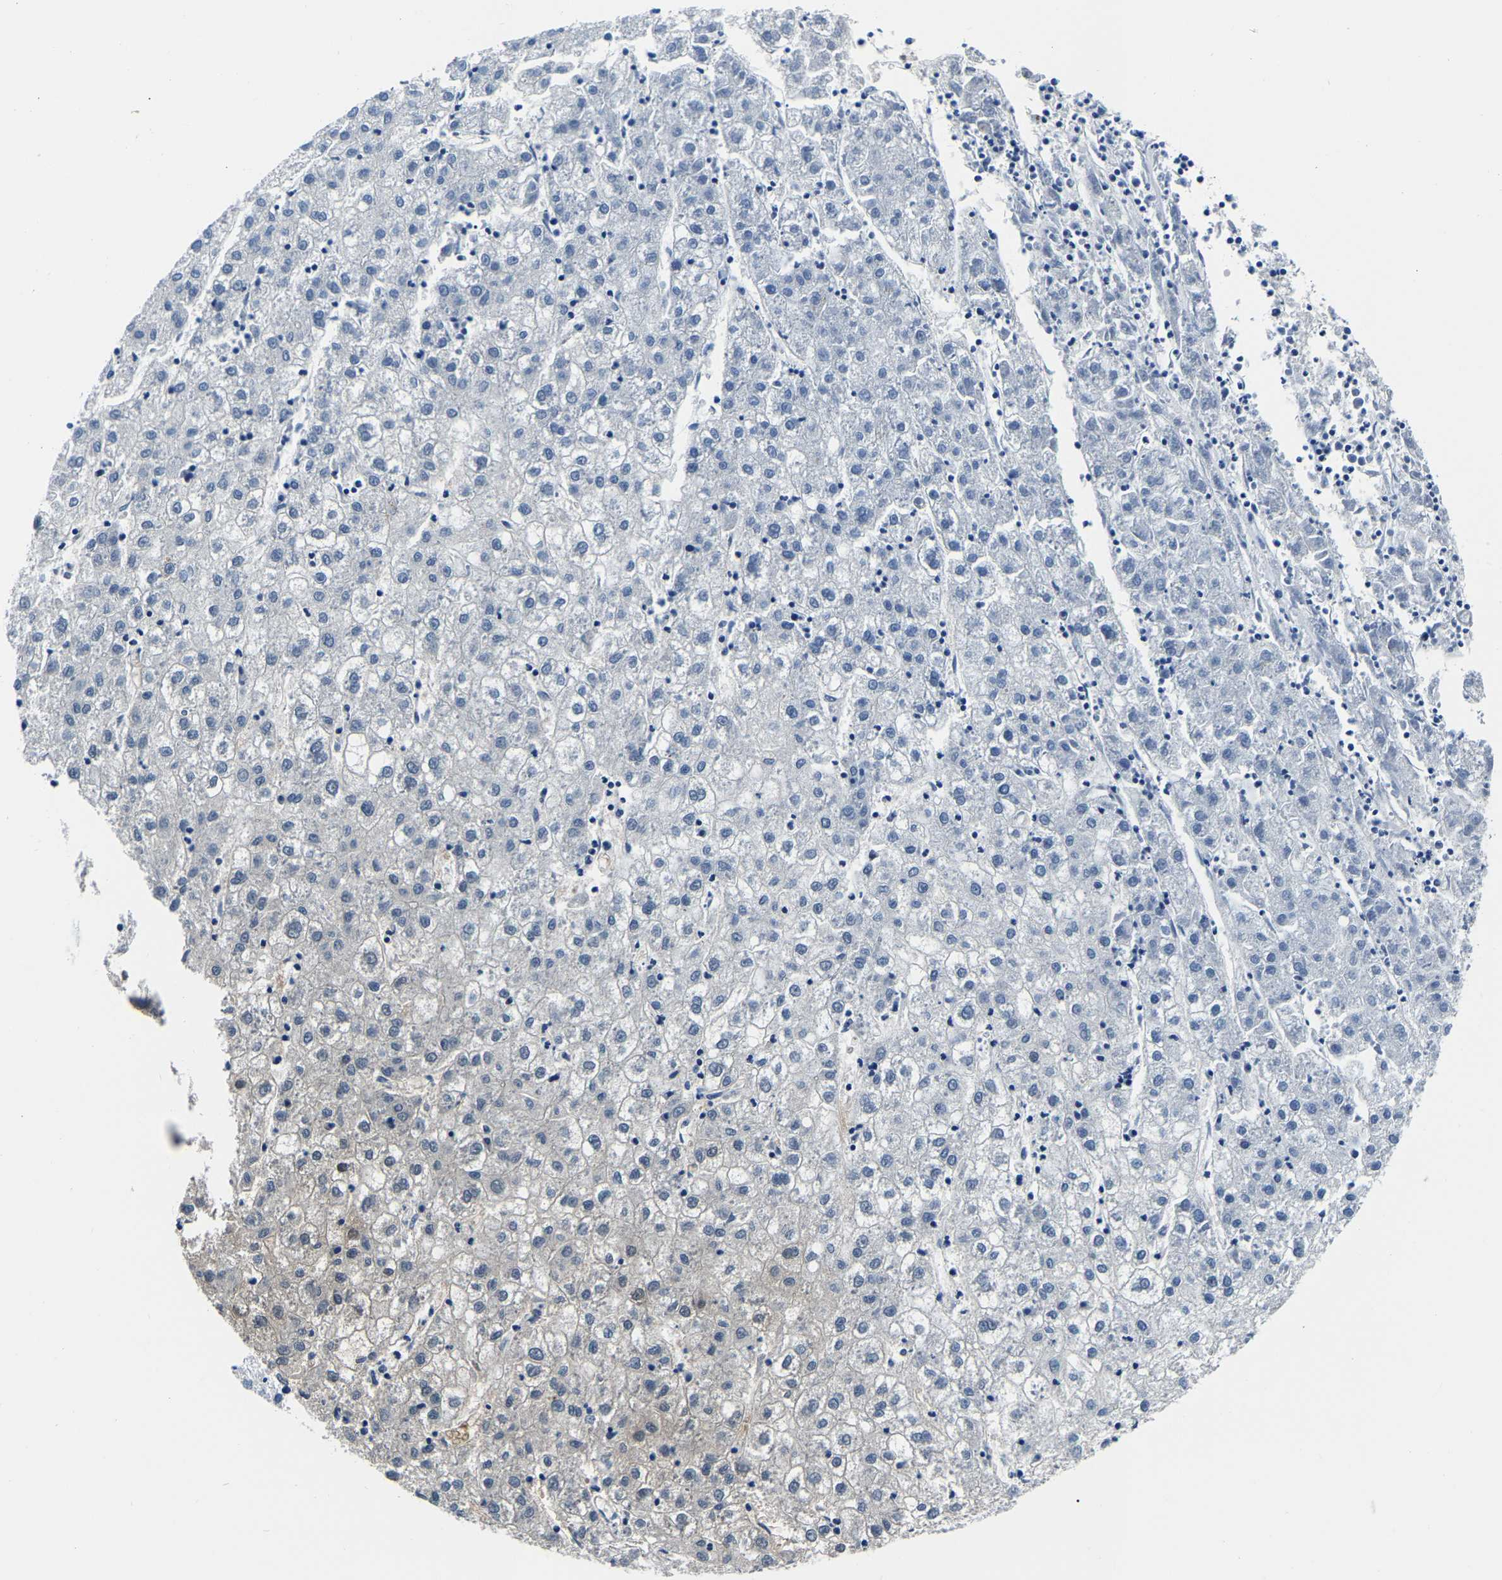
{"staining": {"intensity": "negative", "quantity": "none", "location": "none"}, "tissue": "liver cancer", "cell_type": "Tumor cells", "image_type": "cancer", "snomed": [{"axis": "morphology", "description": "Carcinoma, Hepatocellular, NOS"}, {"axis": "topography", "description": "Liver"}], "caption": "An immunohistochemistry micrograph of liver hepatocellular carcinoma is shown. There is no staining in tumor cells of liver hepatocellular carcinoma.", "gene": "ACO1", "patient": {"sex": "male", "age": 72}}